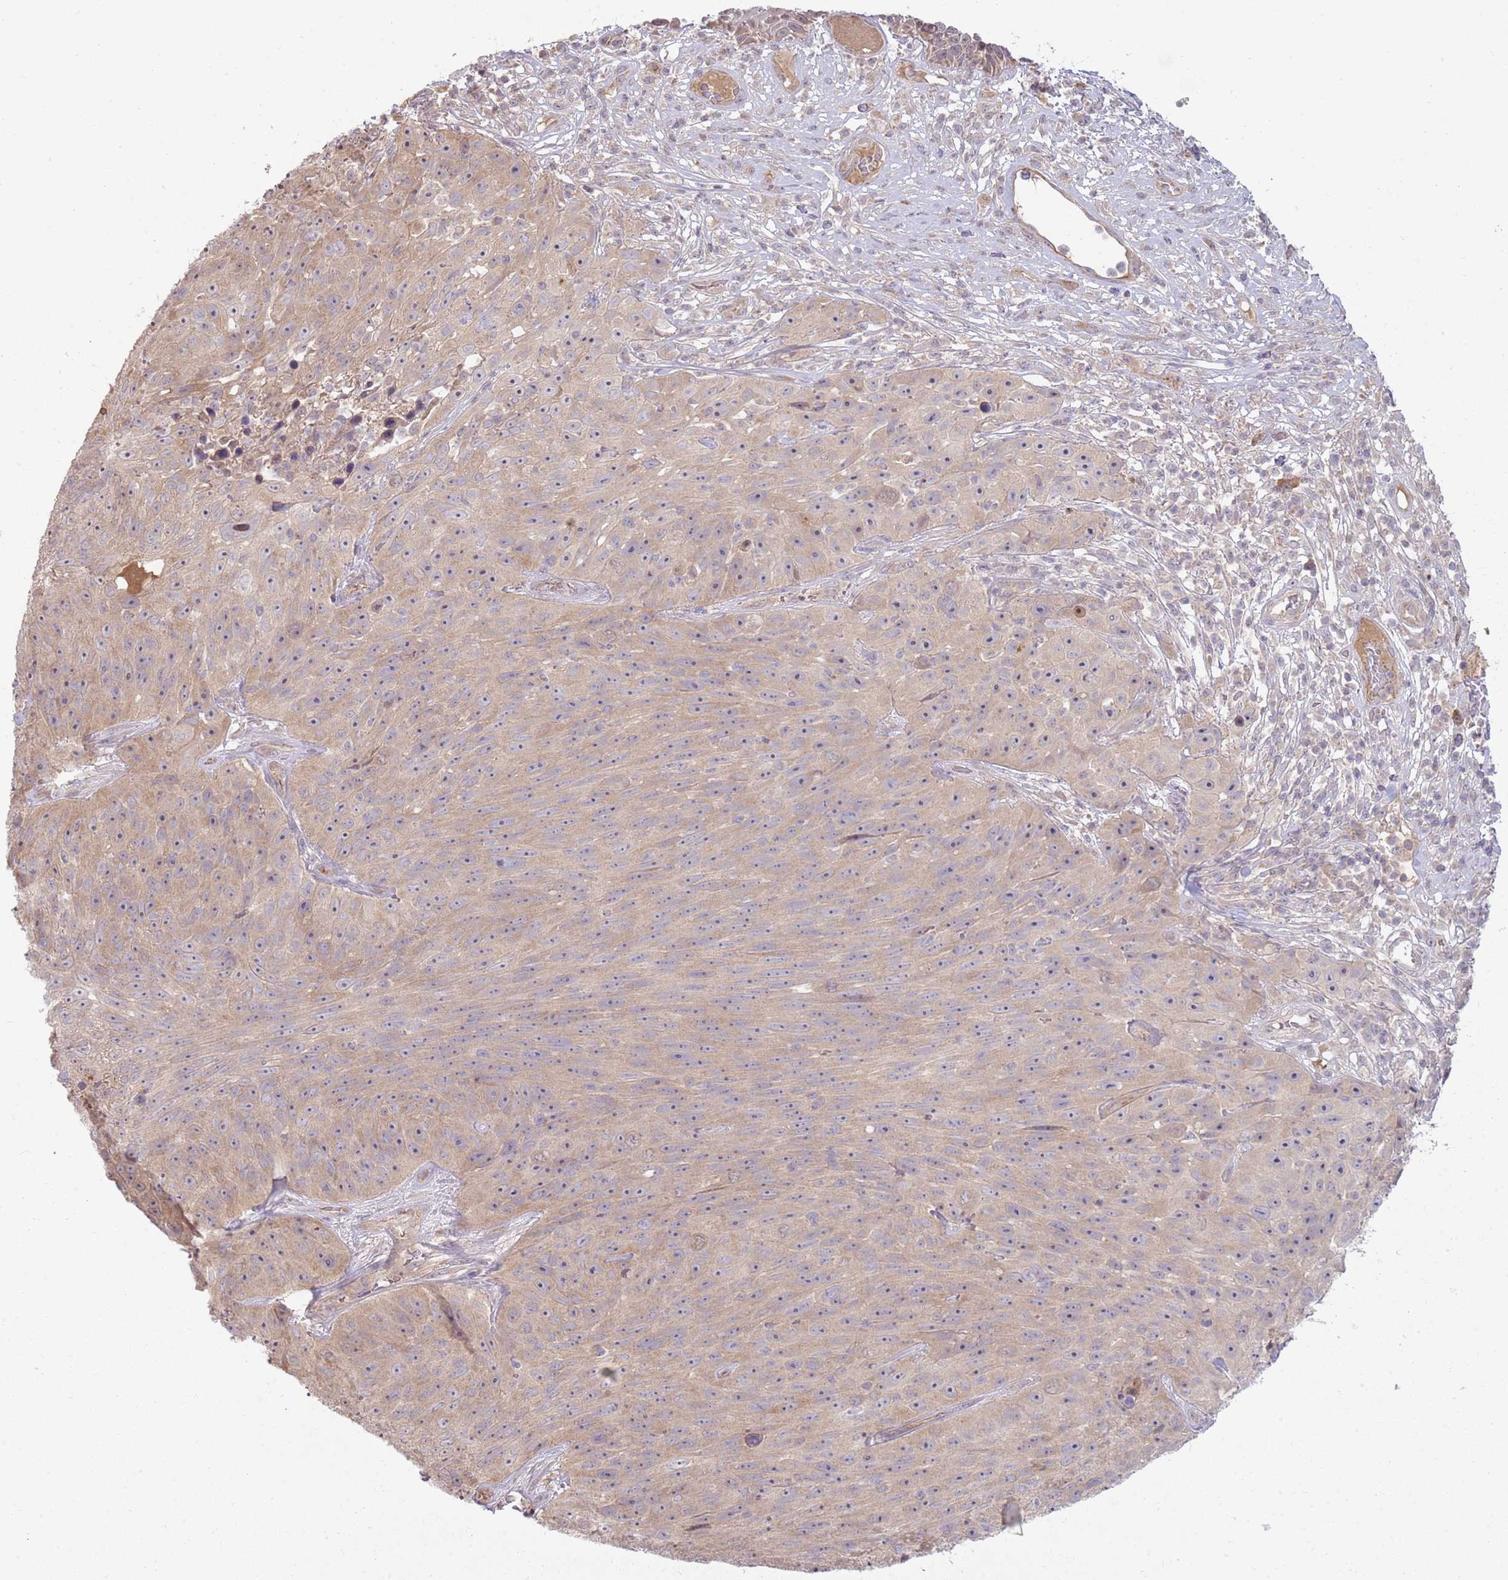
{"staining": {"intensity": "weak", "quantity": "25%-75%", "location": "cytoplasmic/membranous"}, "tissue": "skin cancer", "cell_type": "Tumor cells", "image_type": "cancer", "snomed": [{"axis": "morphology", "description": "Squamous cell carcinoma, NOS"}, {"axis": "topography", "description": "Skin"}], "caption": "Approximately 25%-75% of tumor cells in squamous cell carcinoma (skin) demonstrate weak cytoplasmic/membranous protein staining as visualized by brown immunohistochemical staining.", "gene": "SKOR2", "patient": {"sex": "female", "age": 87}}